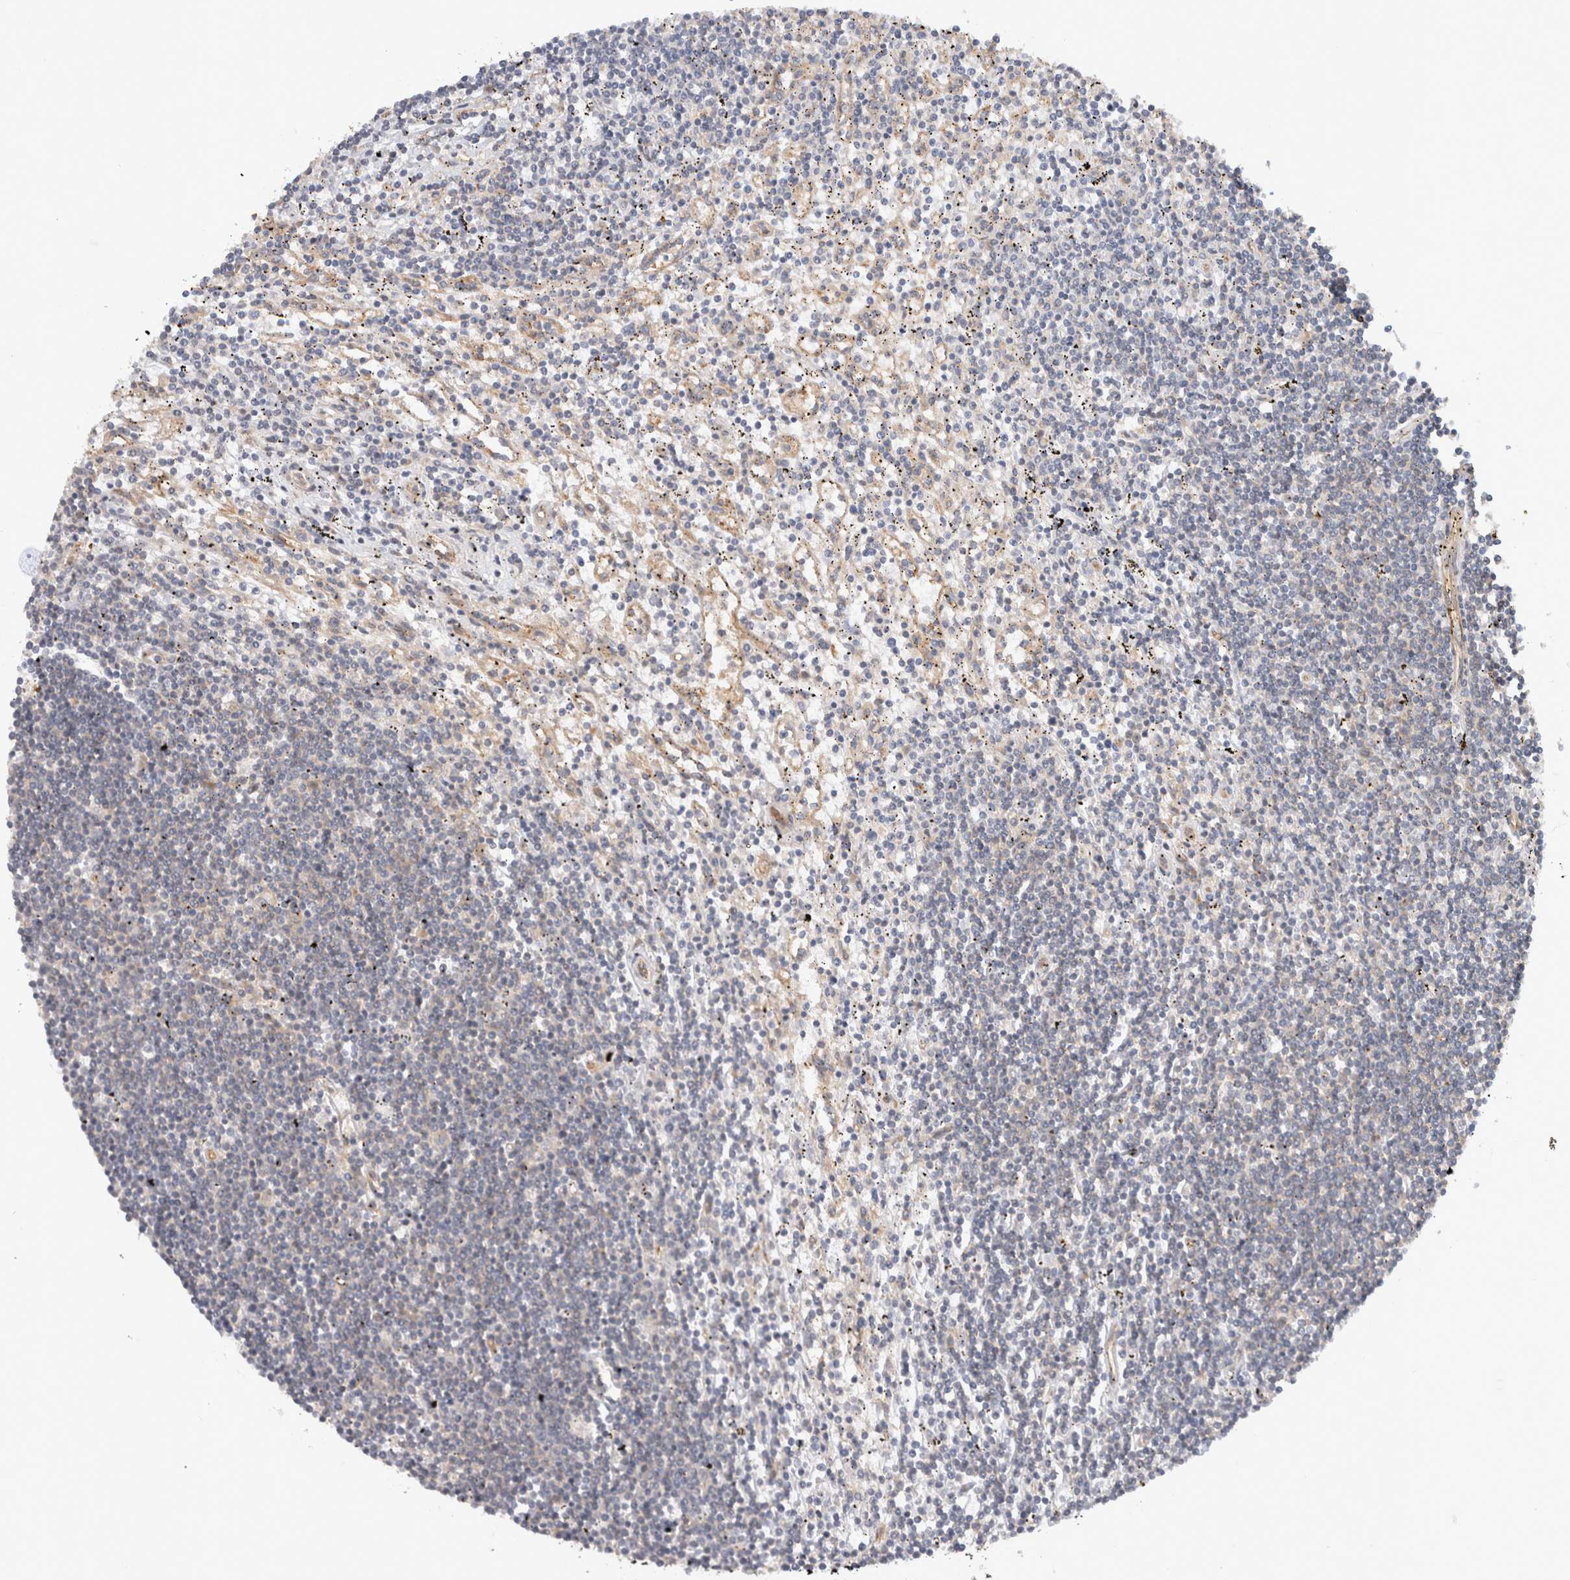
{"staining": {"intensity": "negative", "quantity": "none", "location": "none"}, "tissue": "lymphoma", "cell_type": "Tumor cells", "image_type": "cancer", "snomed": [{"axis": "morphology", "description": "Malignant lymphoma, non-Hodgkin's type, Low grade"}, {"axis": "topography", "description": "Spleen"}], "caption": "Low-grade malignant lymphoma, non-Hodgkin's type stained for a protein using IHC exhibits no expression tumor cells.", "gene": "GPR150", "patient": {"sex": "male", "age": 76}}